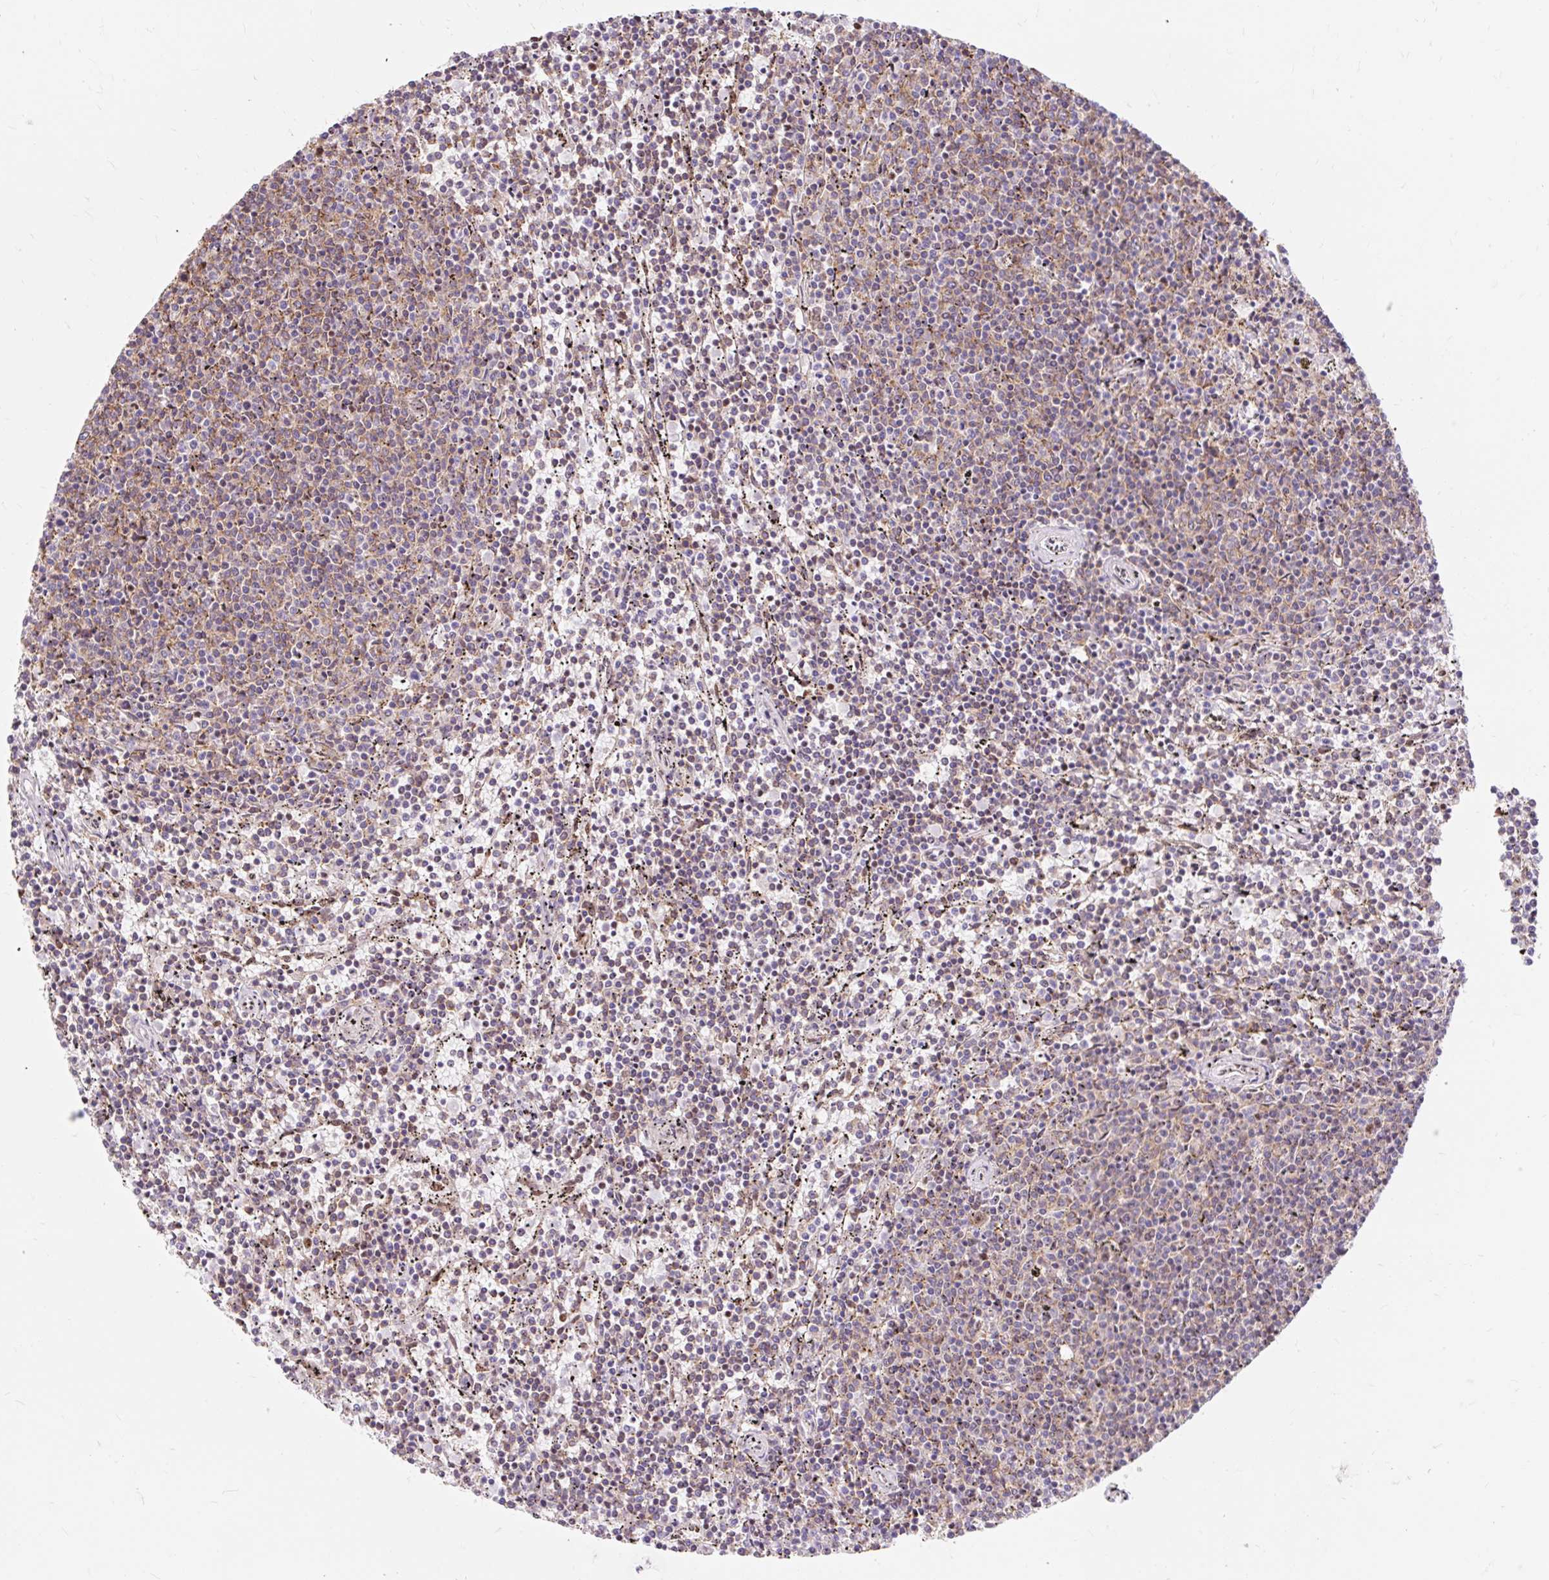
{"staining": {"intensity": "moderate", "quantity": "25%-75%", "location": "cytoplasmic/membranous,nuclear"}, "tissue": "lymphoma", "cell_type": "Tumor cells", "image_type": "cancer", "snomed": [{"axis": "morphology", "description": "Malignant lymphoma, non-Hodgkin's type, Low grade"}, {"axis": "topography", "description": "Spleen"}], "caption": "Approximately 25%-75% of tumor cells in human malignant lymphoma, non-Hodgkin's type (low-grade) exhibit moderate cytoplasmic/membranous and nuclear protein positivity as visualized by brown immunohistochemical staining.", "gene": "BICRA", "patient": {"sex": "female", "age": 50}}